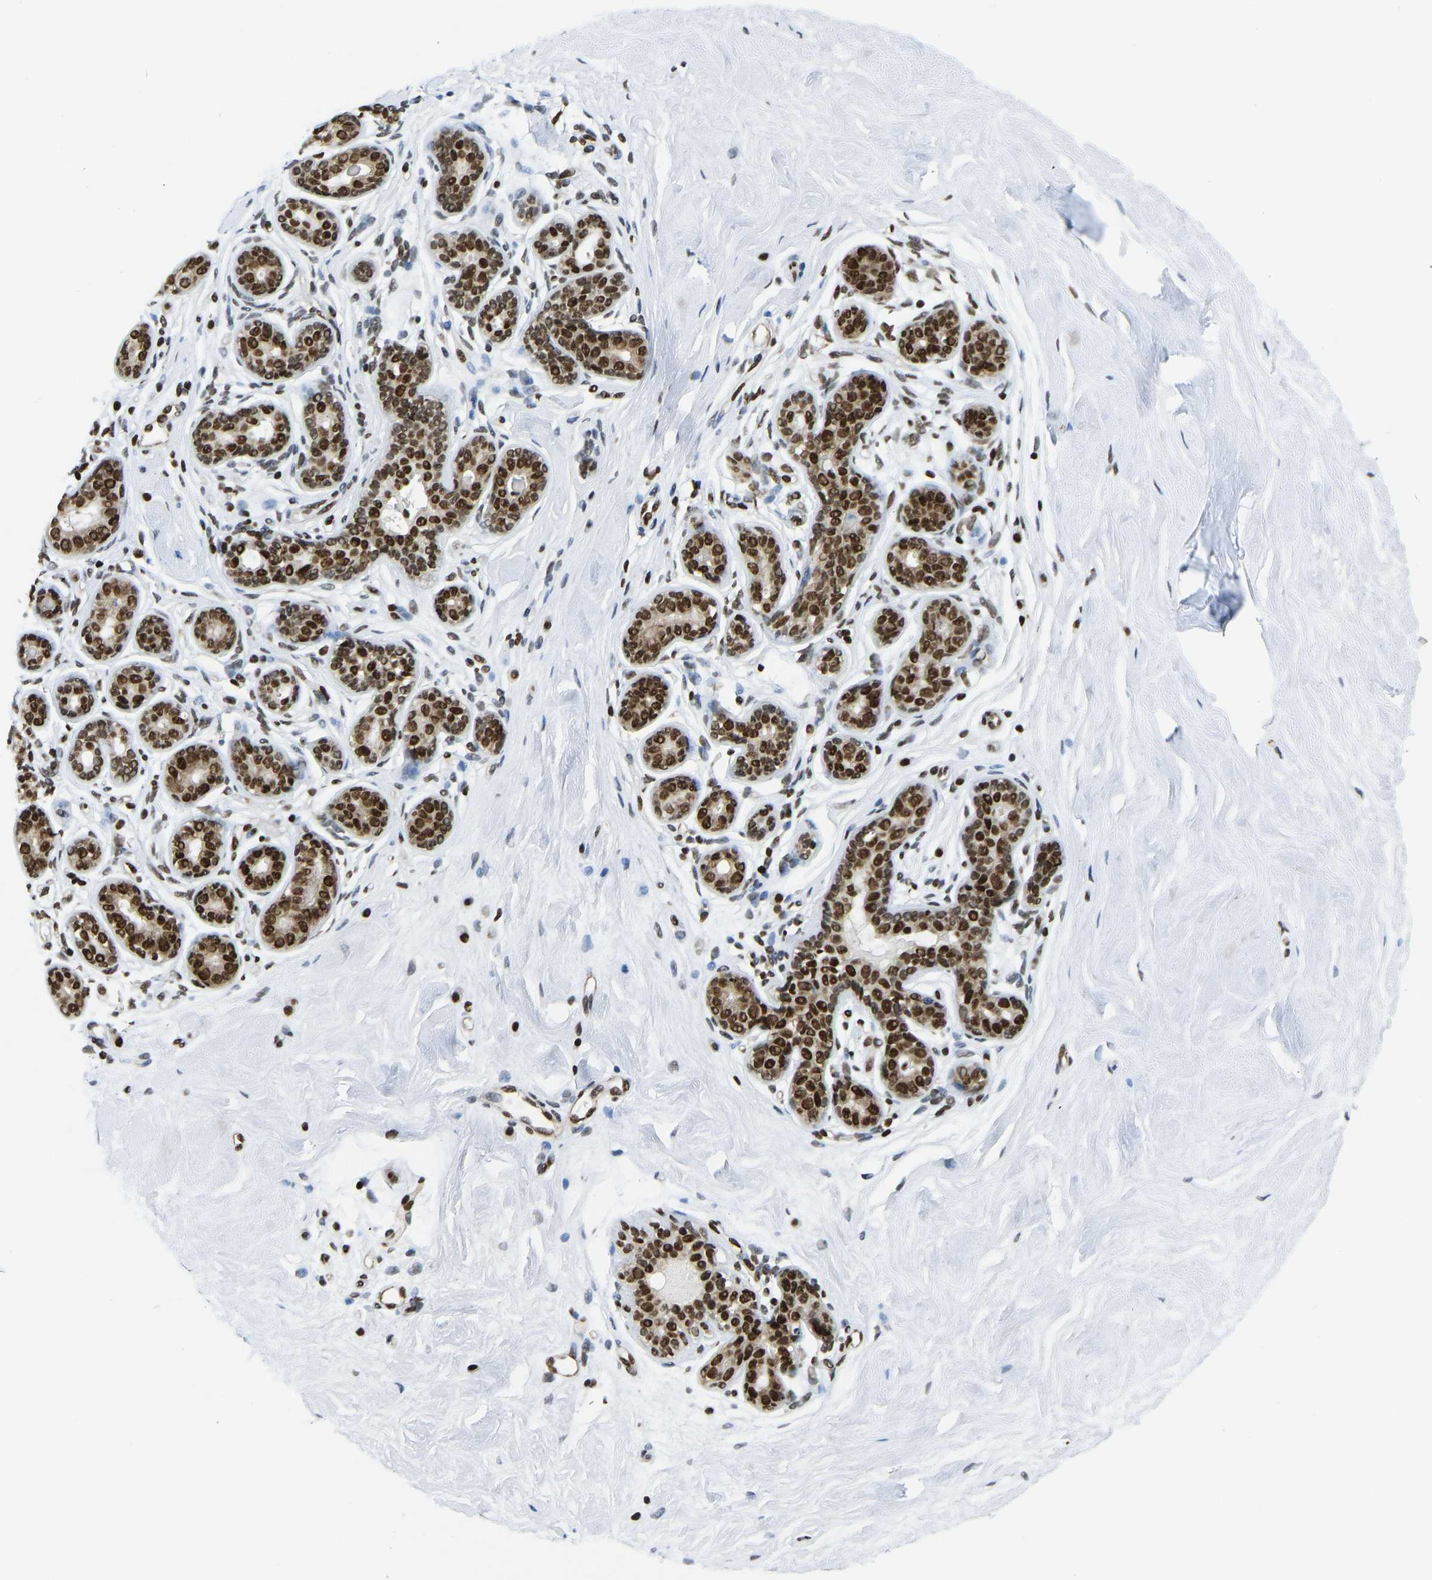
{"staining": {"intensity": "strong", "quantity": ">75%", "location": "nuclear"}, "tissue": "breast", "cell_type": "Adipocytes", "image_type": "normal", "snomed": [{"axis": "morphology", "description": "Normal tissue, NOS"}, {"axis": "topography", "description": "Breast"}], "caption": "Human breast stained with a brown dye reveals strong nuclear positive positivity in about >75% of adipocytes.", "gene": "ZSCAN20", "patient": {"sex": "female", "age": 22}}